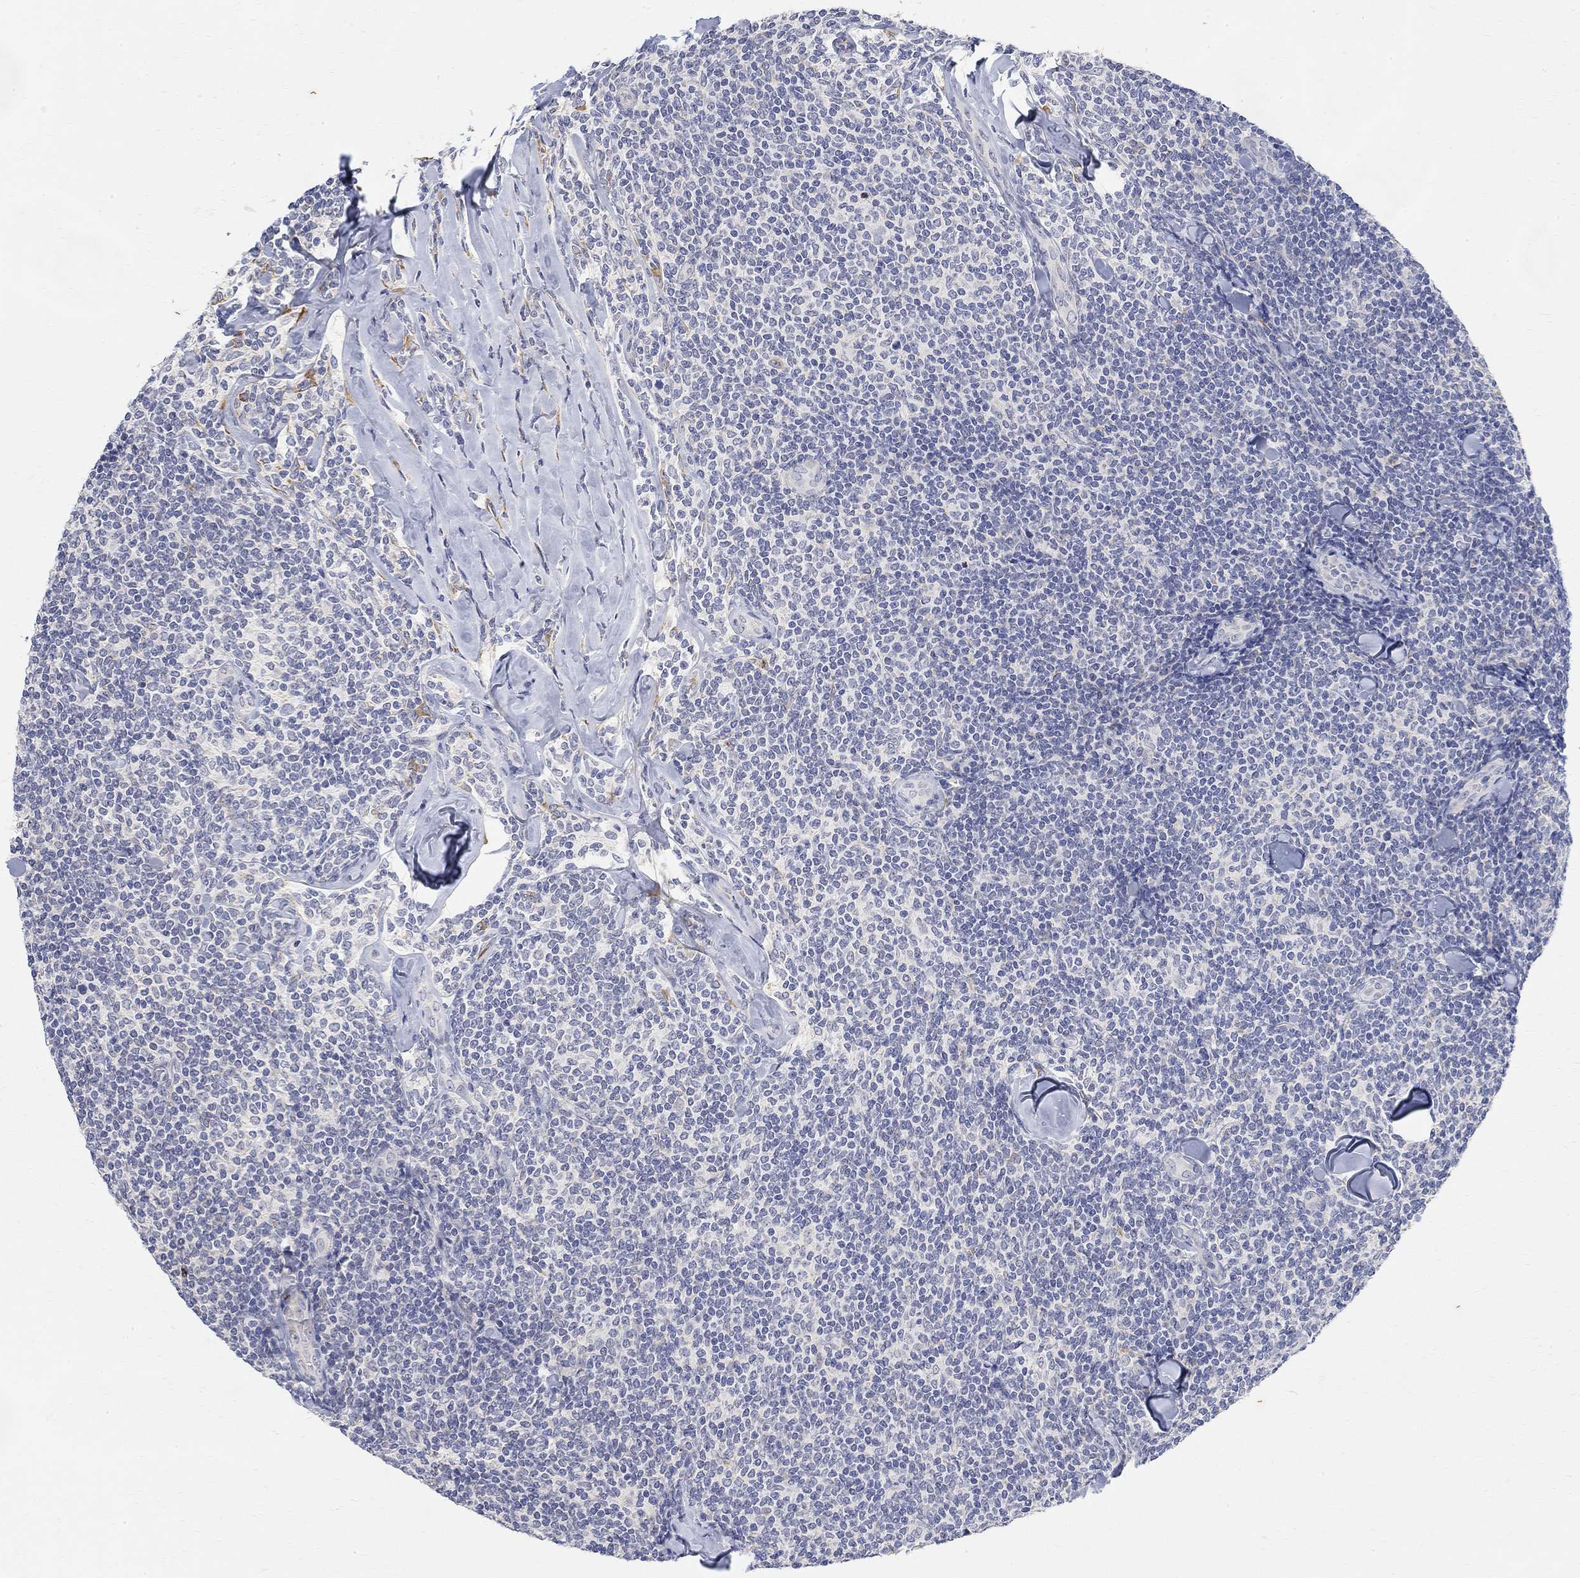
{"staining": {"intensity": "negative", "quantity": "none", "location": "none"}, "tissue": "lymphoma", "cell_type": "Tumor cells", "image_type": "cancer", "snomed": [{"axis": "morphology", "description": "Malignant lymphoma, non-Hodgkin's type, Low grade"}, {"axis": "topography", "description": "Lymph node"}], "caption": "The image displays no staining of tumor cells in malignant lymphoma, non-Hodgkin's type (low-grade).", "gene": "FNDC5", "patient": {"sex": "female", "age": 56}}